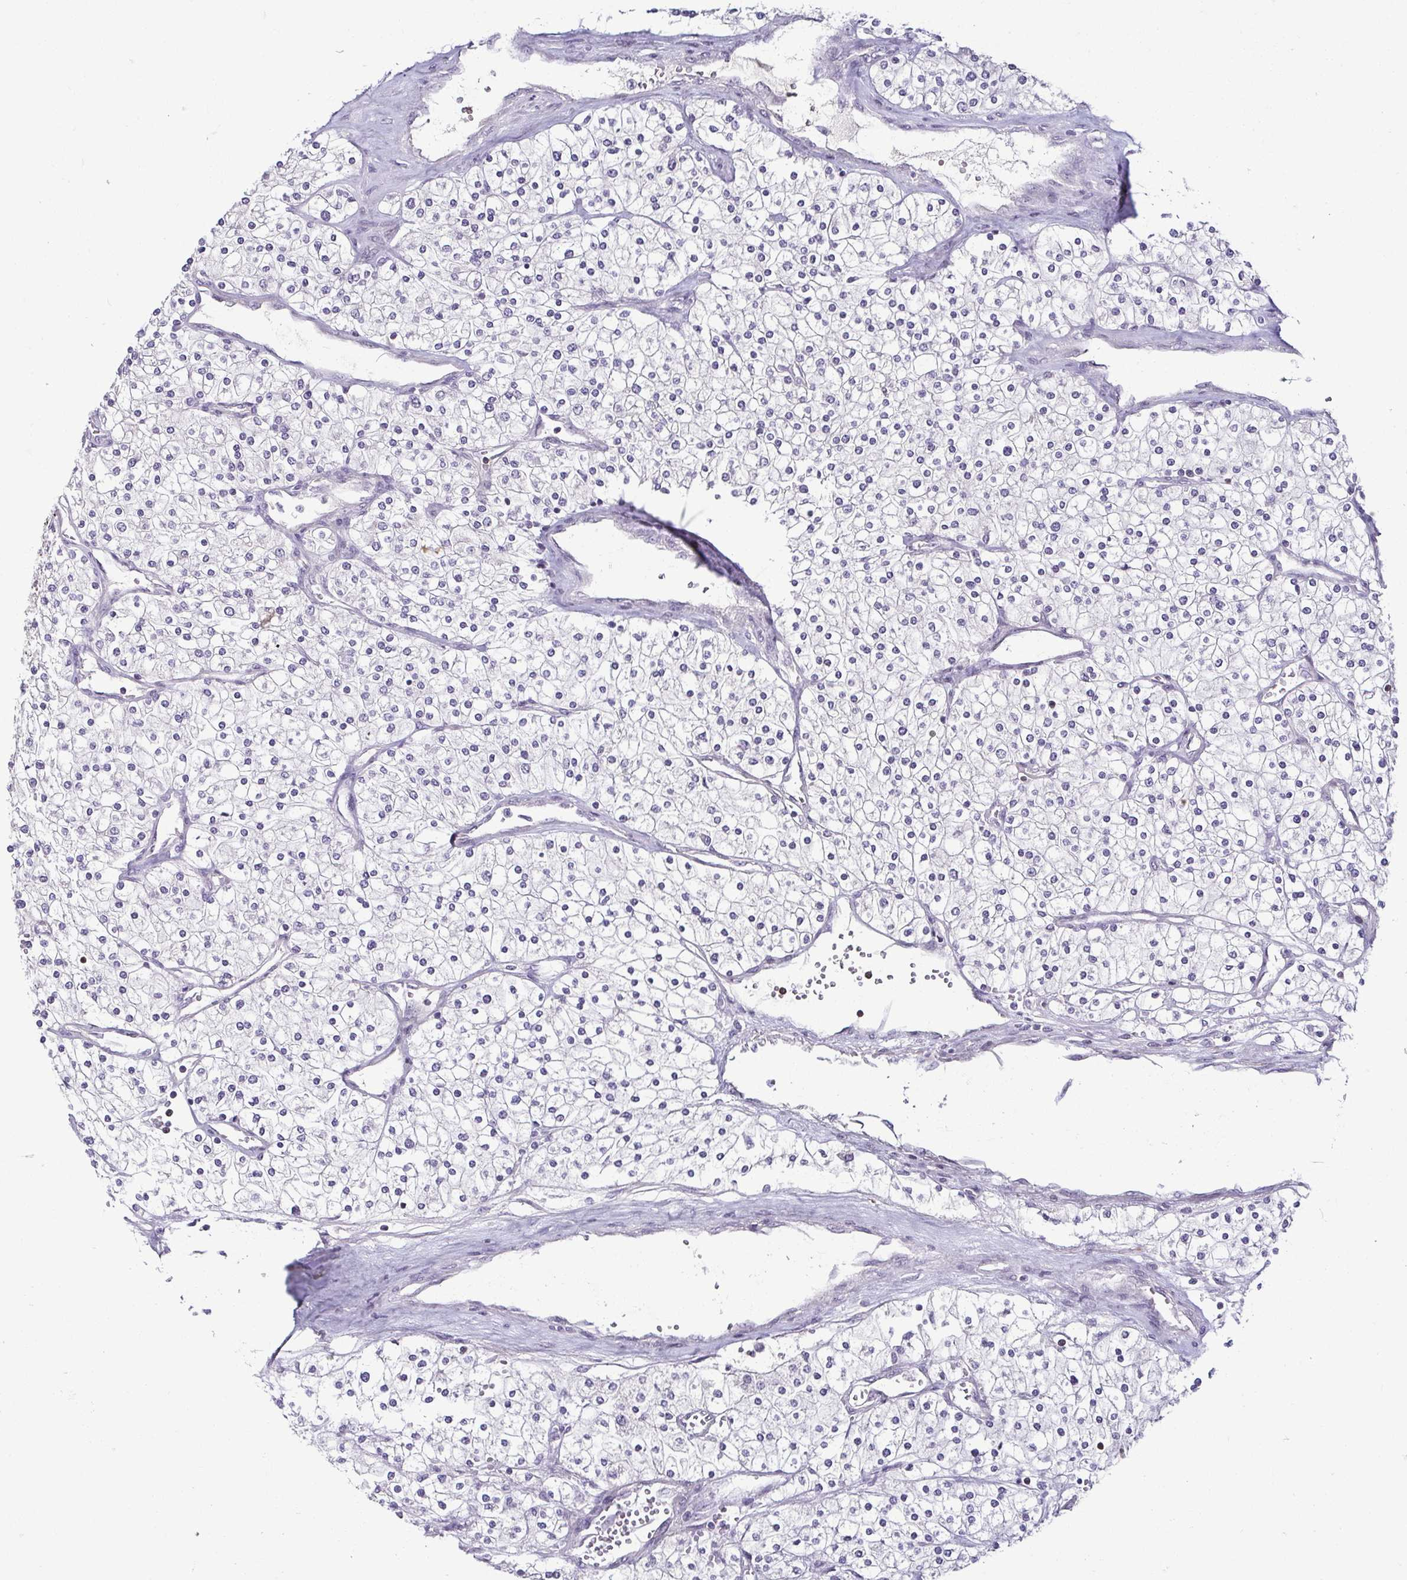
{"staining": {"intensity": "negative", "quantity": "none", "location": "none"}, "tissue": "renal cancer", "cell_type": "Tumor cells", "image_type": "cancer", "snomed": [{"axis": "morphology", "description": "Adenocarcinoma, NOS"}, {"axis": "topography", "description": "Kidney"}], "caption": "A histopathology image of renal adenocarcinoma stained for a protein displays no brown staining in tumor cells.", "gene": "HOPX", "patient": {"sex": "male", "age": 80}}